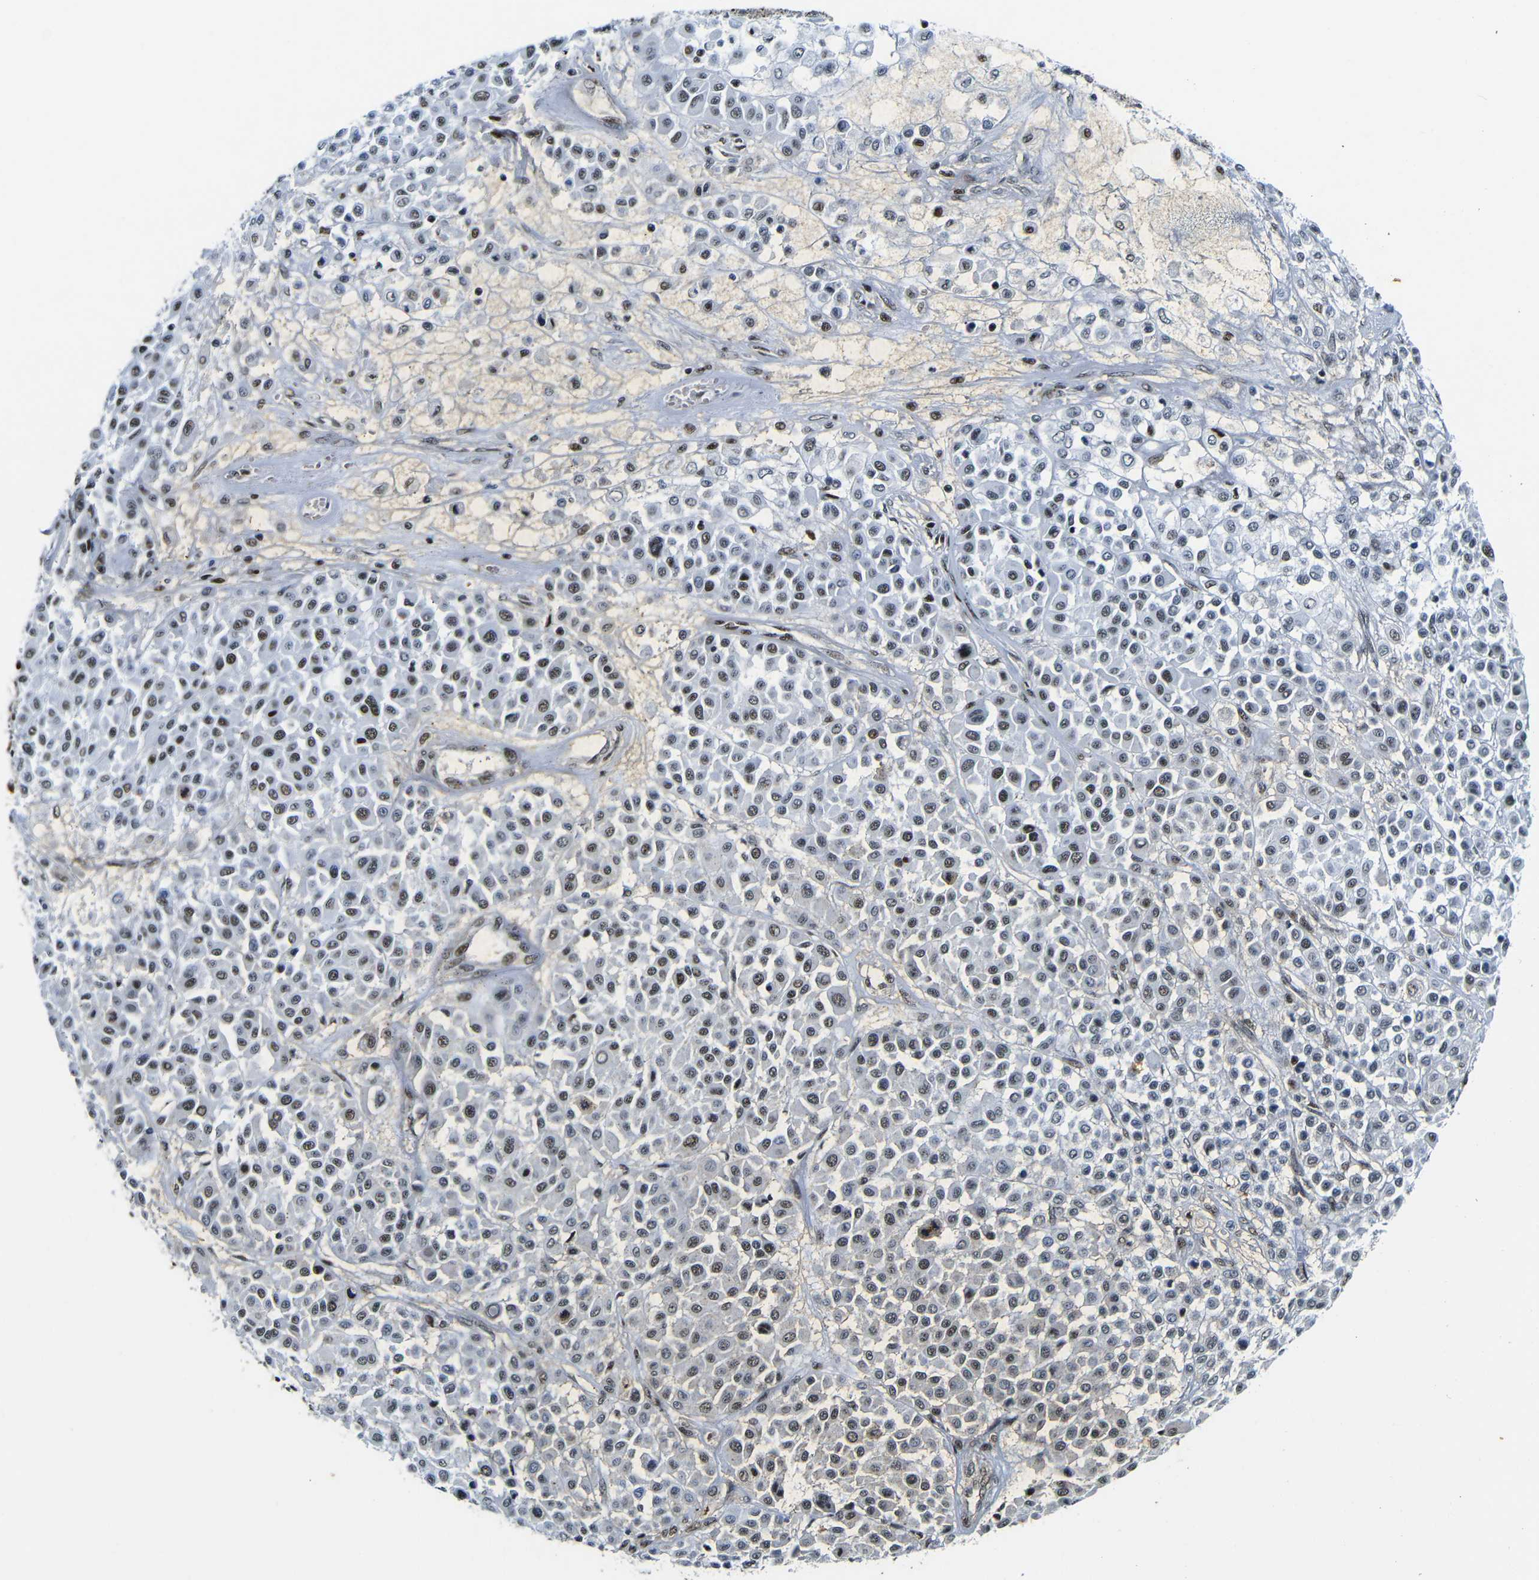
{"staining": {"intensity": "moderate", "quantity": "25%-75%", "location": "nuclear"}, "tissue": "melanoma", "cell_type": "Tumor cells", "image_type": "cancer", "snomed": [{"axis": "morphology", "description": "Malignant melanoma, Metastatic site"}, {"axis": "topography", "description": "Soft tissue"}], "caption": "IHC micrograph of neoplastic tissue: malignant melanoma (metastatic site) stained using immunohistochemistry reveals medium levels of moderate protein expression localized specifically in the nuclear of tumor cells, appearing as a nuclear brown color.", "gene": "SRSF1", "patient": {"sex": "male", "age": 41}}